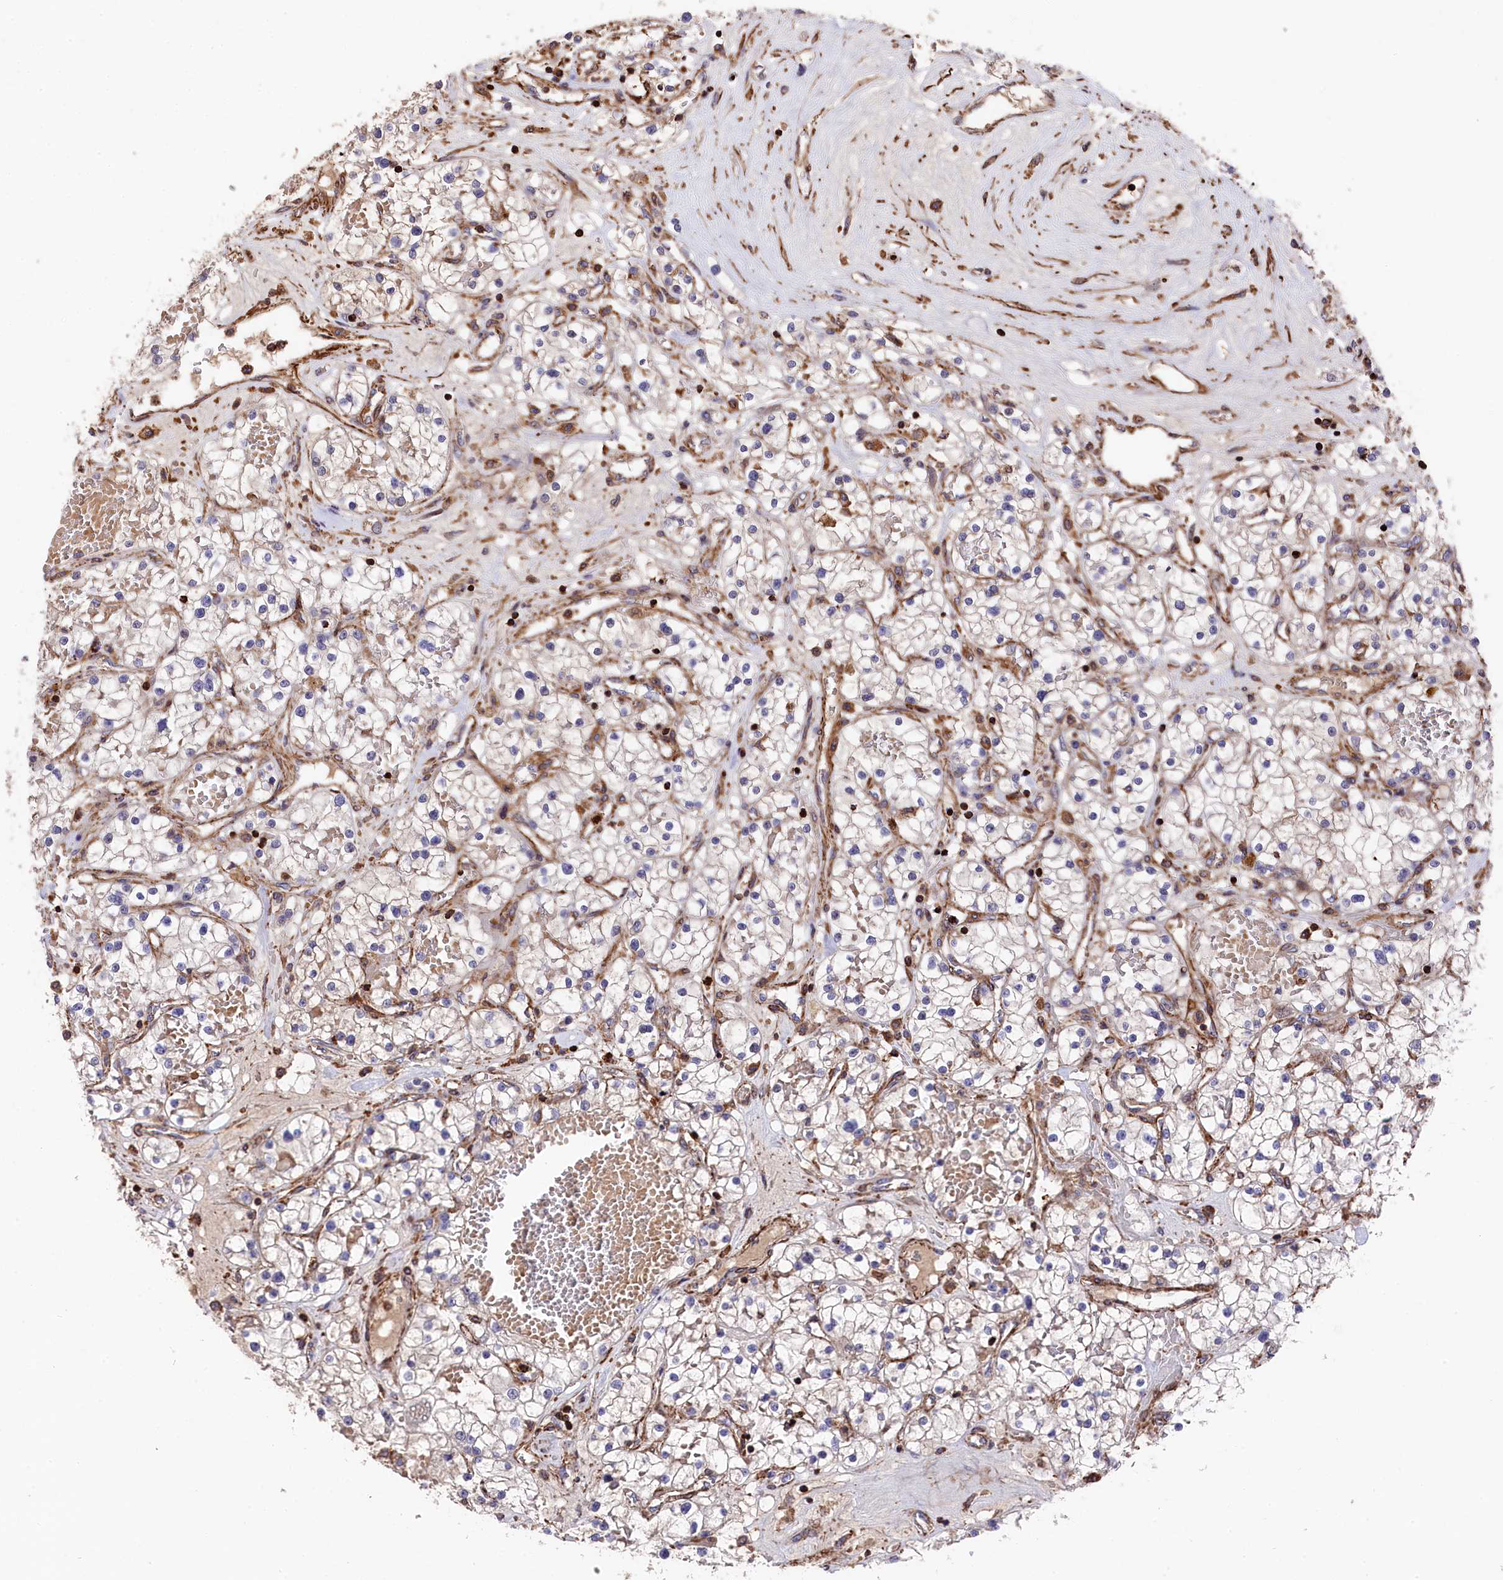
{"staining": {"intensity": "weak", "quantity": "<25%", "location": "cytoplasmic/membranous"}, "tissue": "renal cancer", "cell_type": "Tumor cells", "image_type": "cancer", "snomed": [{"axis": "morphology", "description": "Normal tissue, NOS"}, {"axis": "morphology", "description": "Adenocarcinoma, NOS"}, {"axis": "topography", "description": "Kidney"}], "caption": "Protein analysis of renal cancer (adenocarcinoma) exhibits no significant positivity in tumor cells. (DAB IHC visualized using brightfield microscopy, high magnification).", "gene": "RAPSN", "patient": {"sex": "male", "age": 68}}